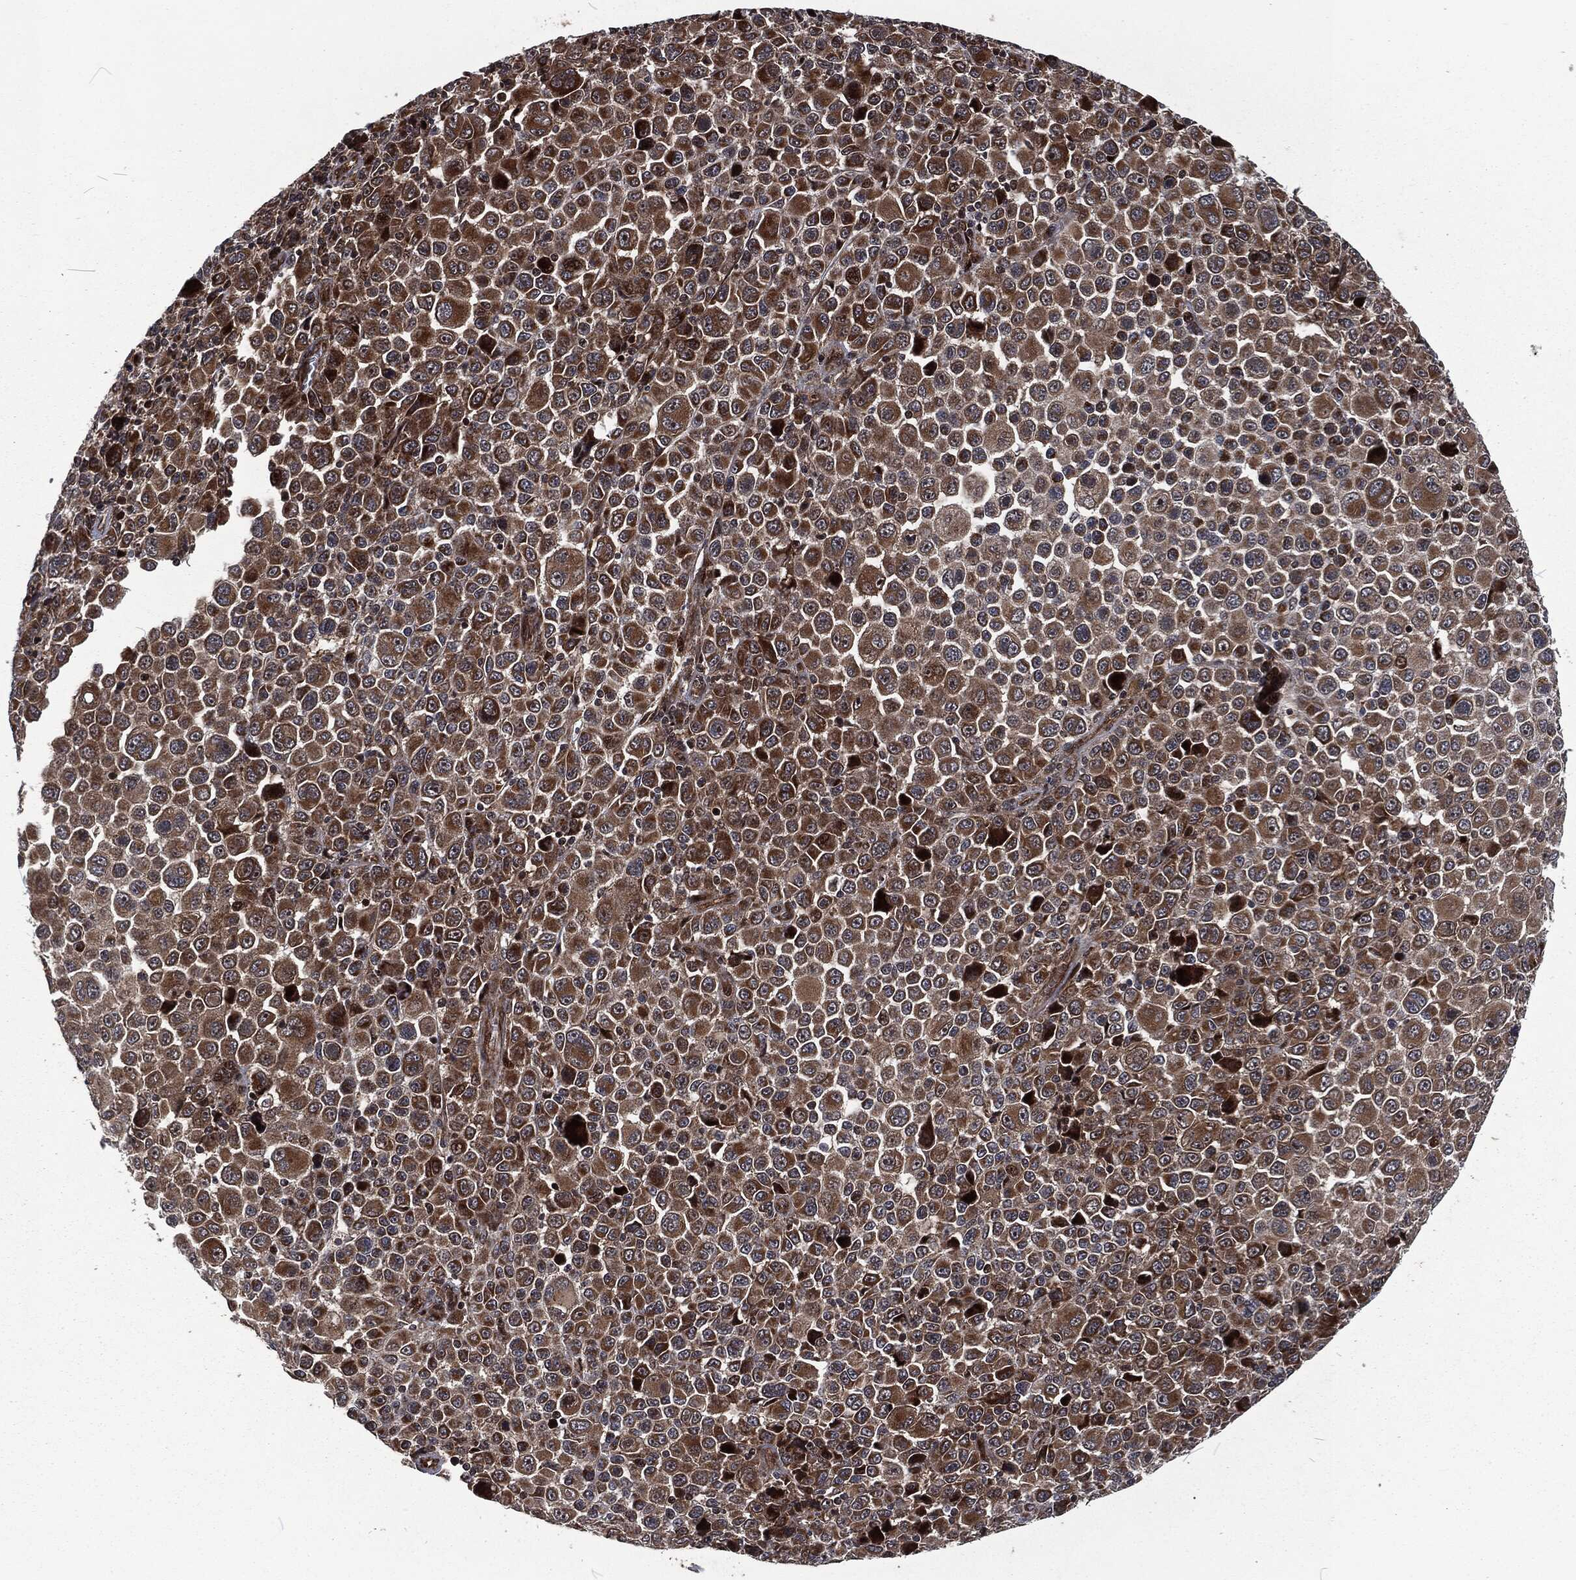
{"staining": {"intensity": "moderate", "quantity": ">75%", "location": "cytoplasmic/membranous"}, "tissue": "melanoma", "cell_type": "Tumor cells", "image_type": "cancer", "snomed": [{"axis": "morphology", "description": "Malignant melanoma, NOS"}, {"axis": "topography", "description": "Skin"}], "caption": "Immunohistochemistry (IHC) of human malignant melanoma shows medium levels of moderate cytoplasmic/membranous expression in about >75% of tumor cells. (DAB IHC with brightfield microscopy, high magnification).", "gene": "CMPK2", "patient": {"sex": "female", "age": 57}}